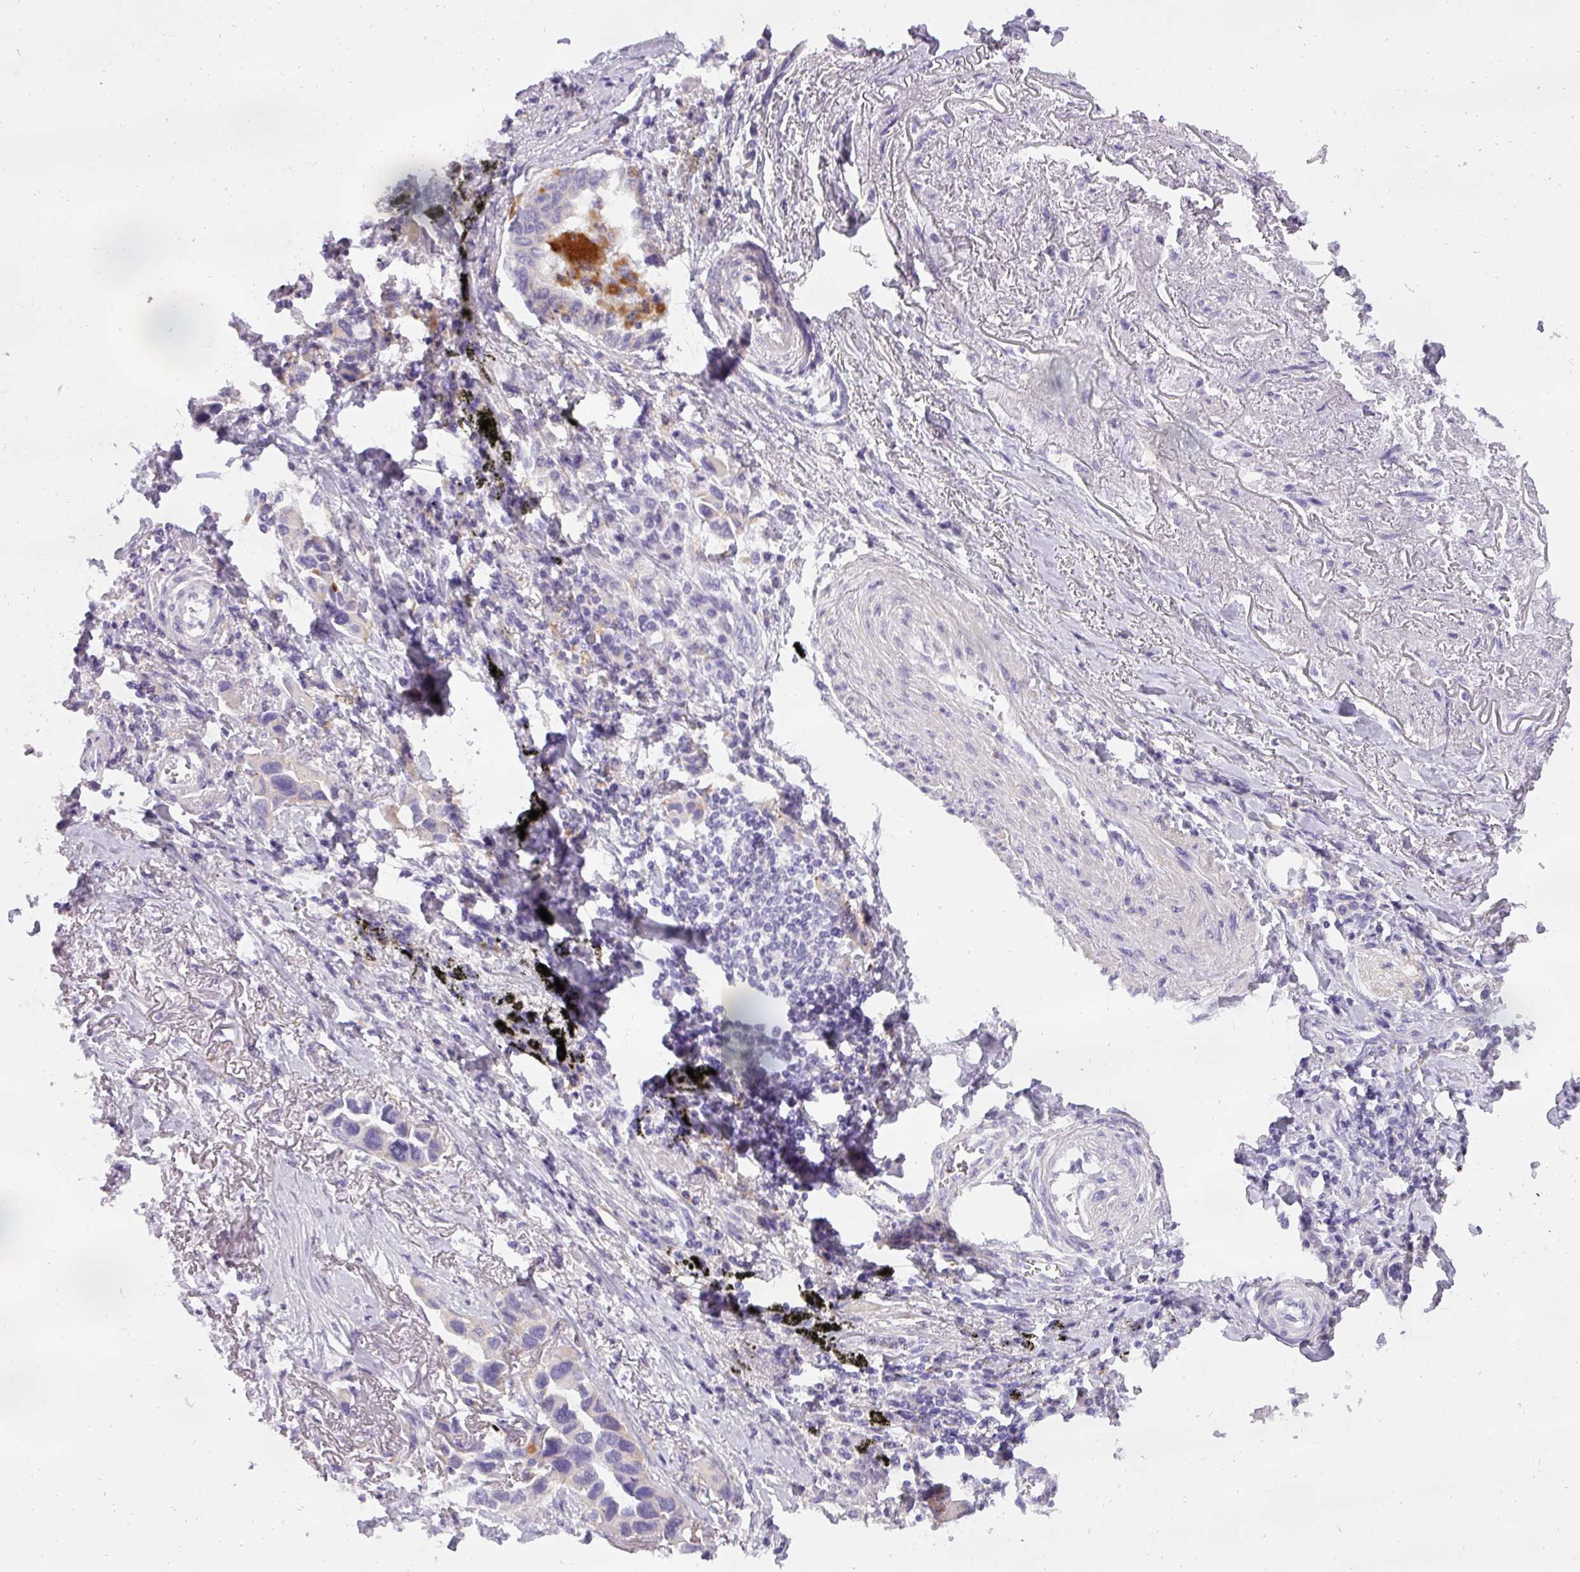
{"staining": {"intensity": "negative", "quantity": "none", "location": "none"}, "tissue": "lung cancer", "cell_type": "Tumor cells", "image_type": "cancer", "snomed": [{"axis": "morphology", "description": "Adenocarcinoma, NOS"}, {"axis": "topography", "description": "Lung"}], "caption": "Tumor cells show no significant expression in lung adenocarcinoma.", "gene": "ATP6V1D", "patient": {"sex": "female", "age": 76}}